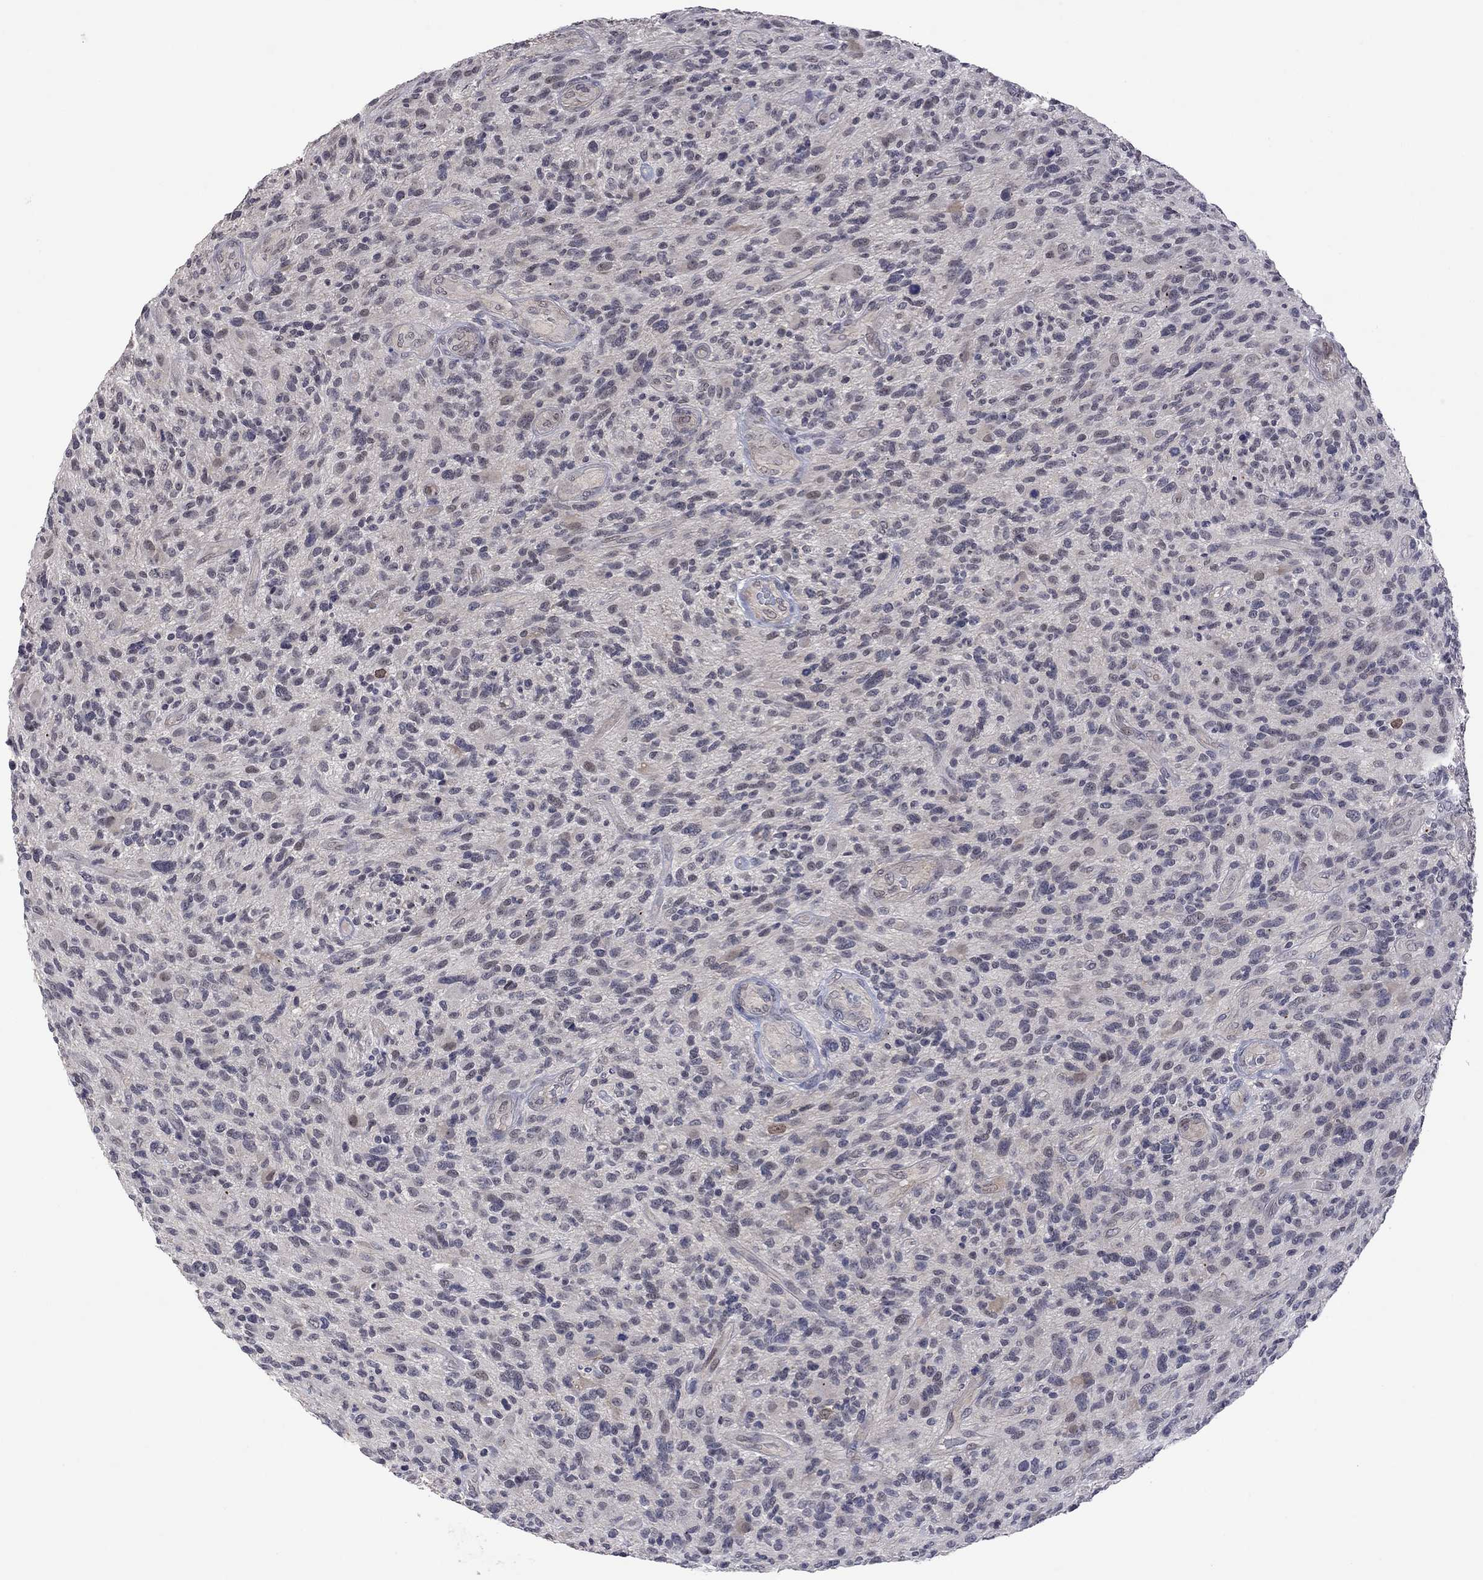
{"staining": {"intensity": "negative", "quantity": "none", "location": "none"}, "tissue": "glioma", "cell_type": "Tumor cells", "image_type": "cancer", "snomed": [{"axis": "morphology", "description": "Glioma, malignant, High grade"}, {"axis": "topography", "description": "Brain"}], "caption": "Tumor cells show no significant protein positivity in glioma.", "gene": "FABP12", "patient": {"sex": "male", "age": 47}}